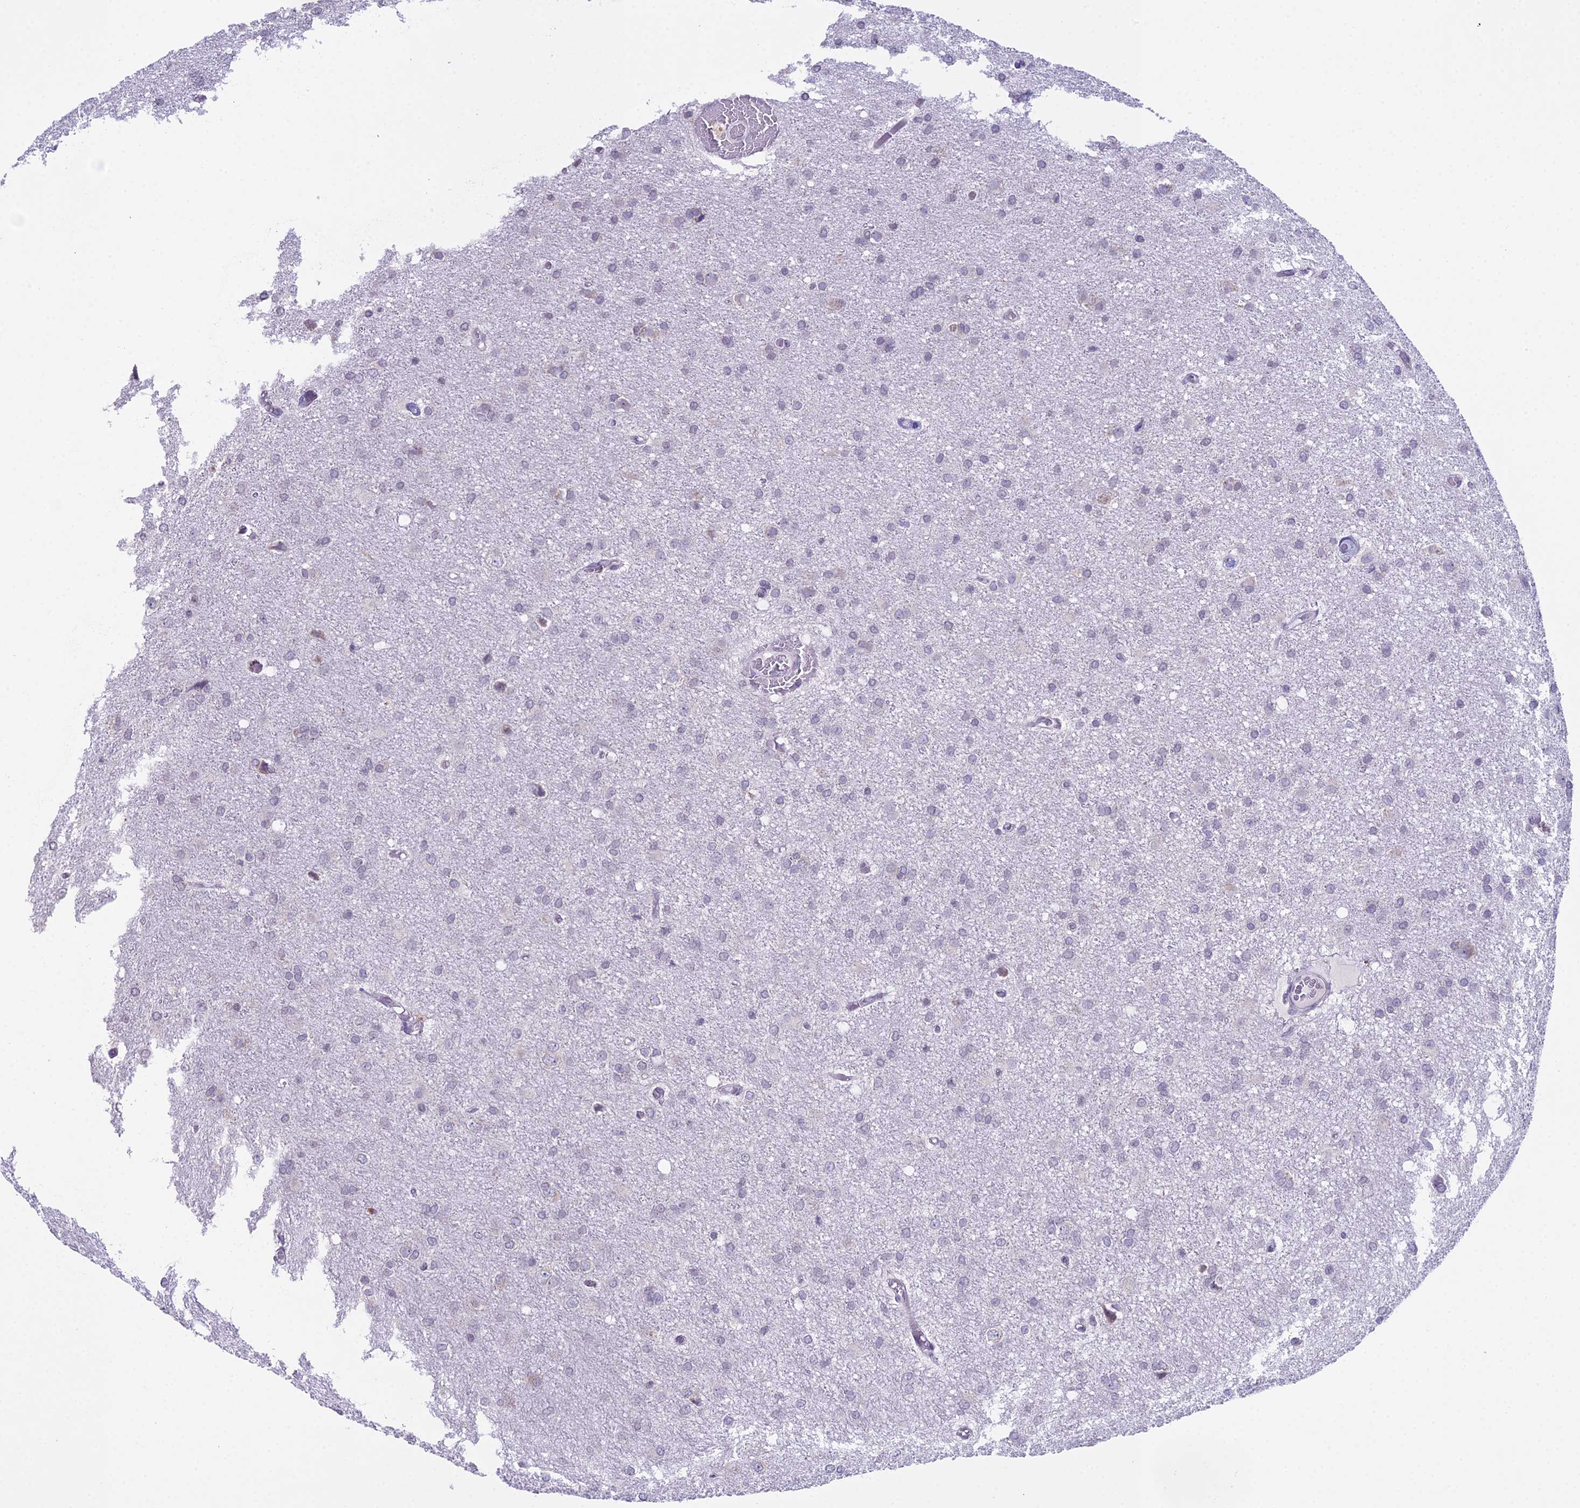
{"staining": {"intensity": "negative", "quantity": "none", "location": "none"}, "tissue": "glioma", "cell_type": "Tumor cells", "image_type": "cancer", "snomed": [{"axis": "morphology", "description": "Glioma, malignant, High grade"}, {"axis": "topography", "description": "Brain"}], "caption": "Protein analysis of glioma displays no significant staining in tumor cells.", "gene": "RPS26", "patient": {"sex": "female", "age": 50}}